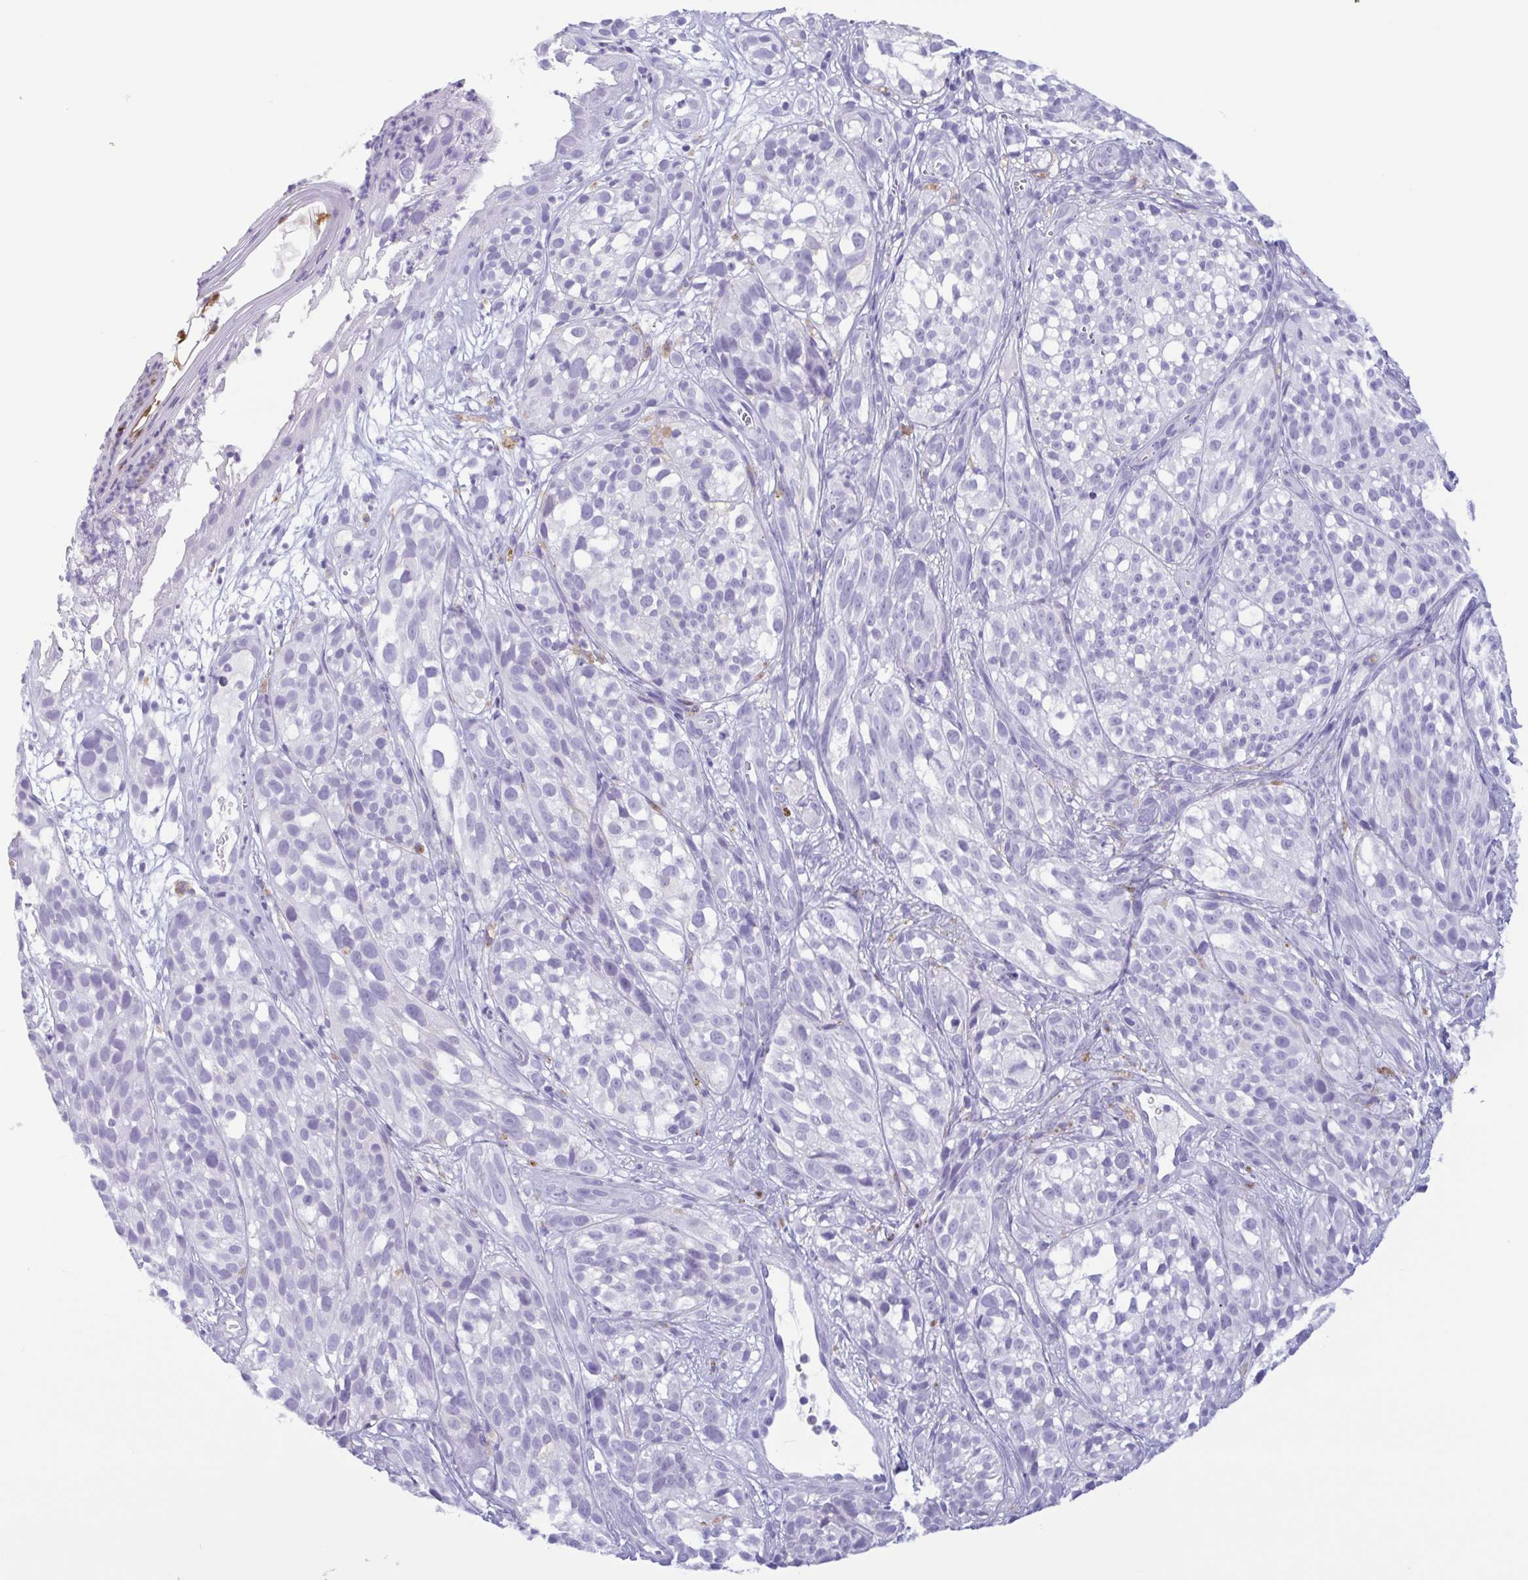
{"staining": {"intensity": "negative", "quantity": "none", "location": "none"}, "tissue": "melanoma", "cell_type": "Tumor cells", "image_type": "cancer", "snomed": [{"axis": "morphology", "description": "Malignant melanoma, NOS"}, {"axis": "topography", "description": "Skin"}], "caption": "An IHC micrograph of malignant melanoma is shown. There is no staining in tumor cells of malignant melanoma. (DAB (3,3'-diaminobenzidine) IHC, high magnification).", "gene": "LTF", "patient": {"sex": "female", "age": 85}}